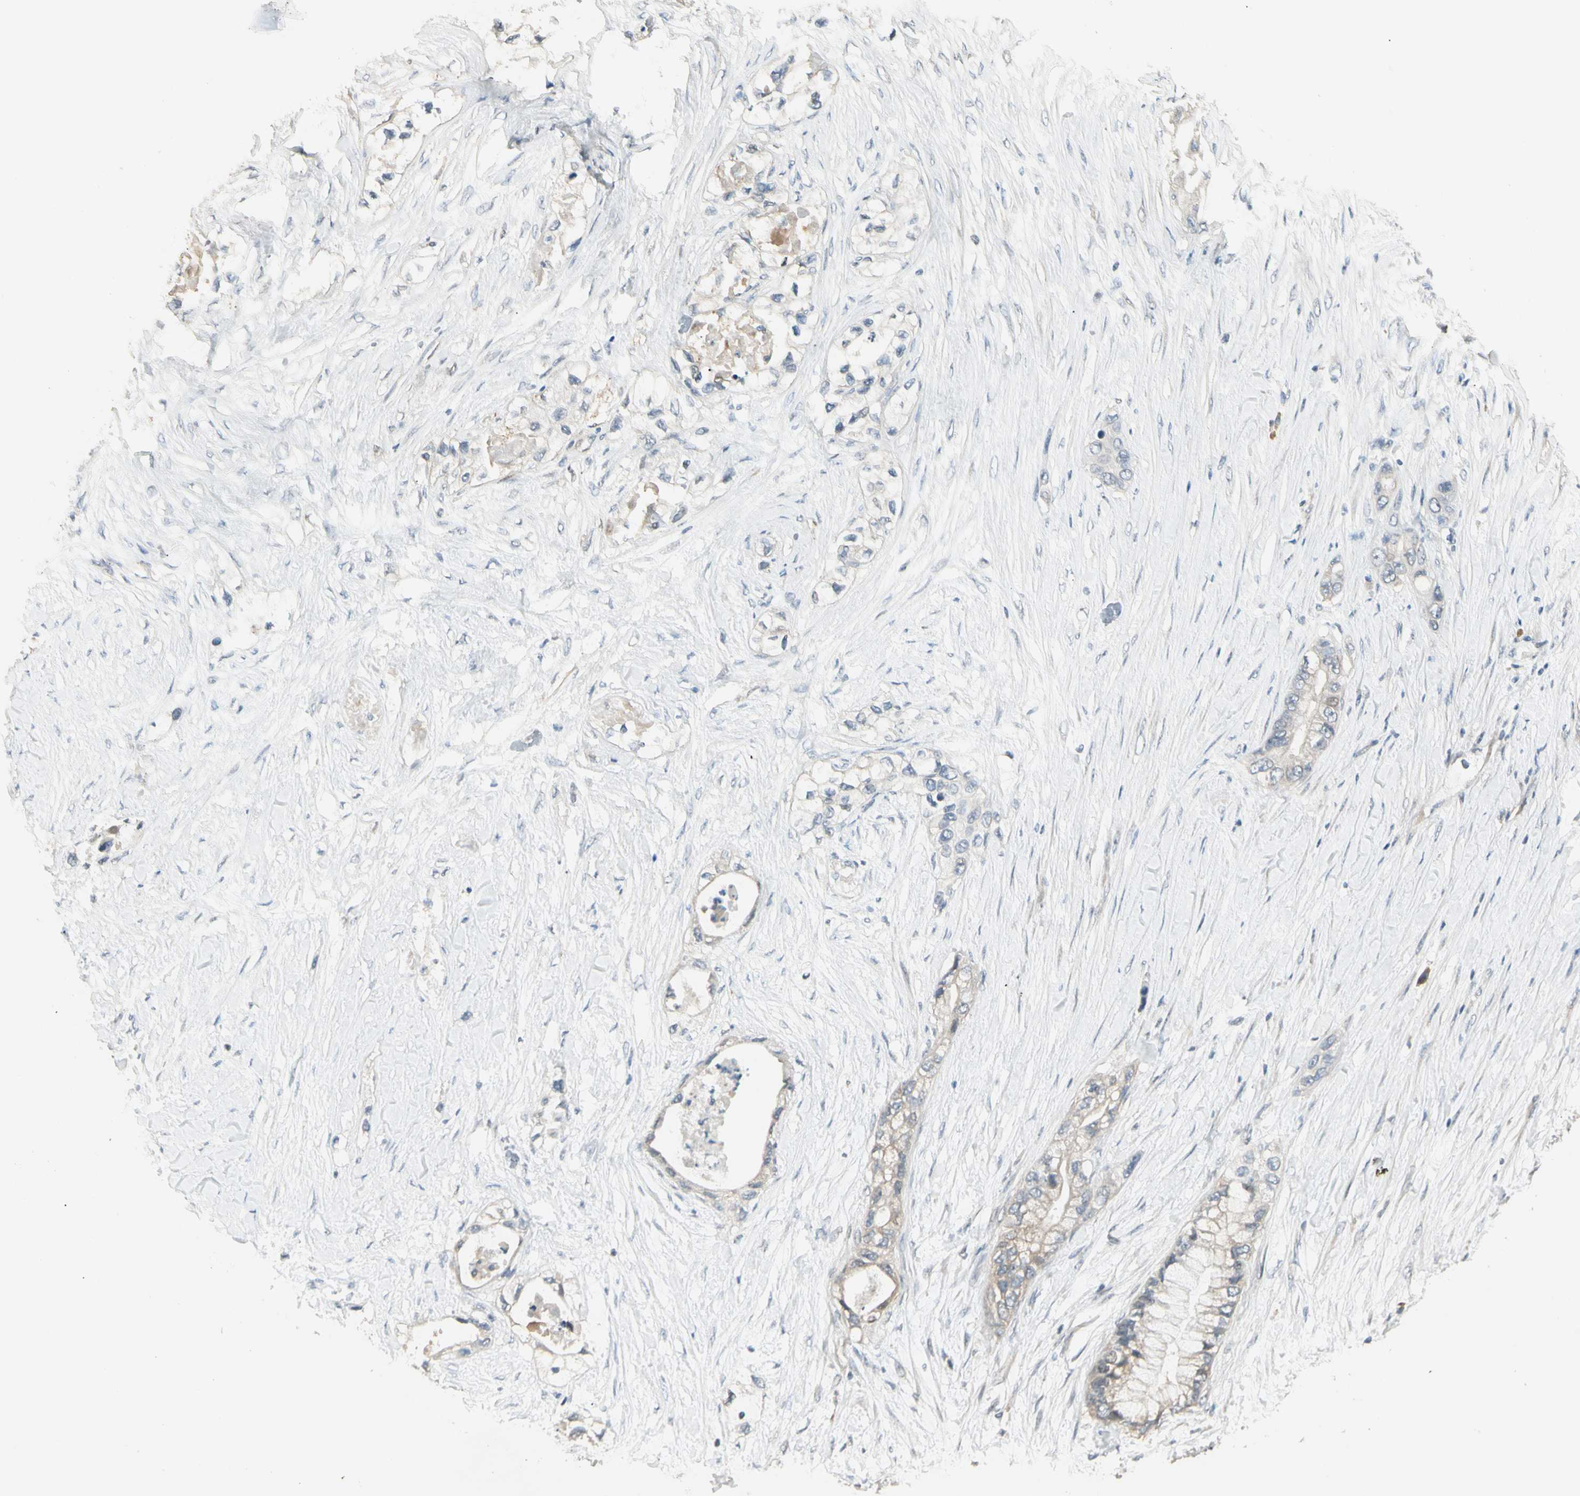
{"staining": {"intensity": "weak", "quantity": "<25%", "location": "cytoplasmic/membranous"}, "tissue": "pancreatic cancer", "cell_type": "Tumor cells", "image_type": "cancer", "snomed": [{"axis": "morphology", "description": "Adenocarcinoma, NOS"}, {"axis": "topography", "description": "Pancreas"}], "caption": "There is no significant positivity in tumor cells of pancreatic cancer (adenocarcinoma).", "gene": "GNE", "patient": {"sex": "female", "age": 70}}